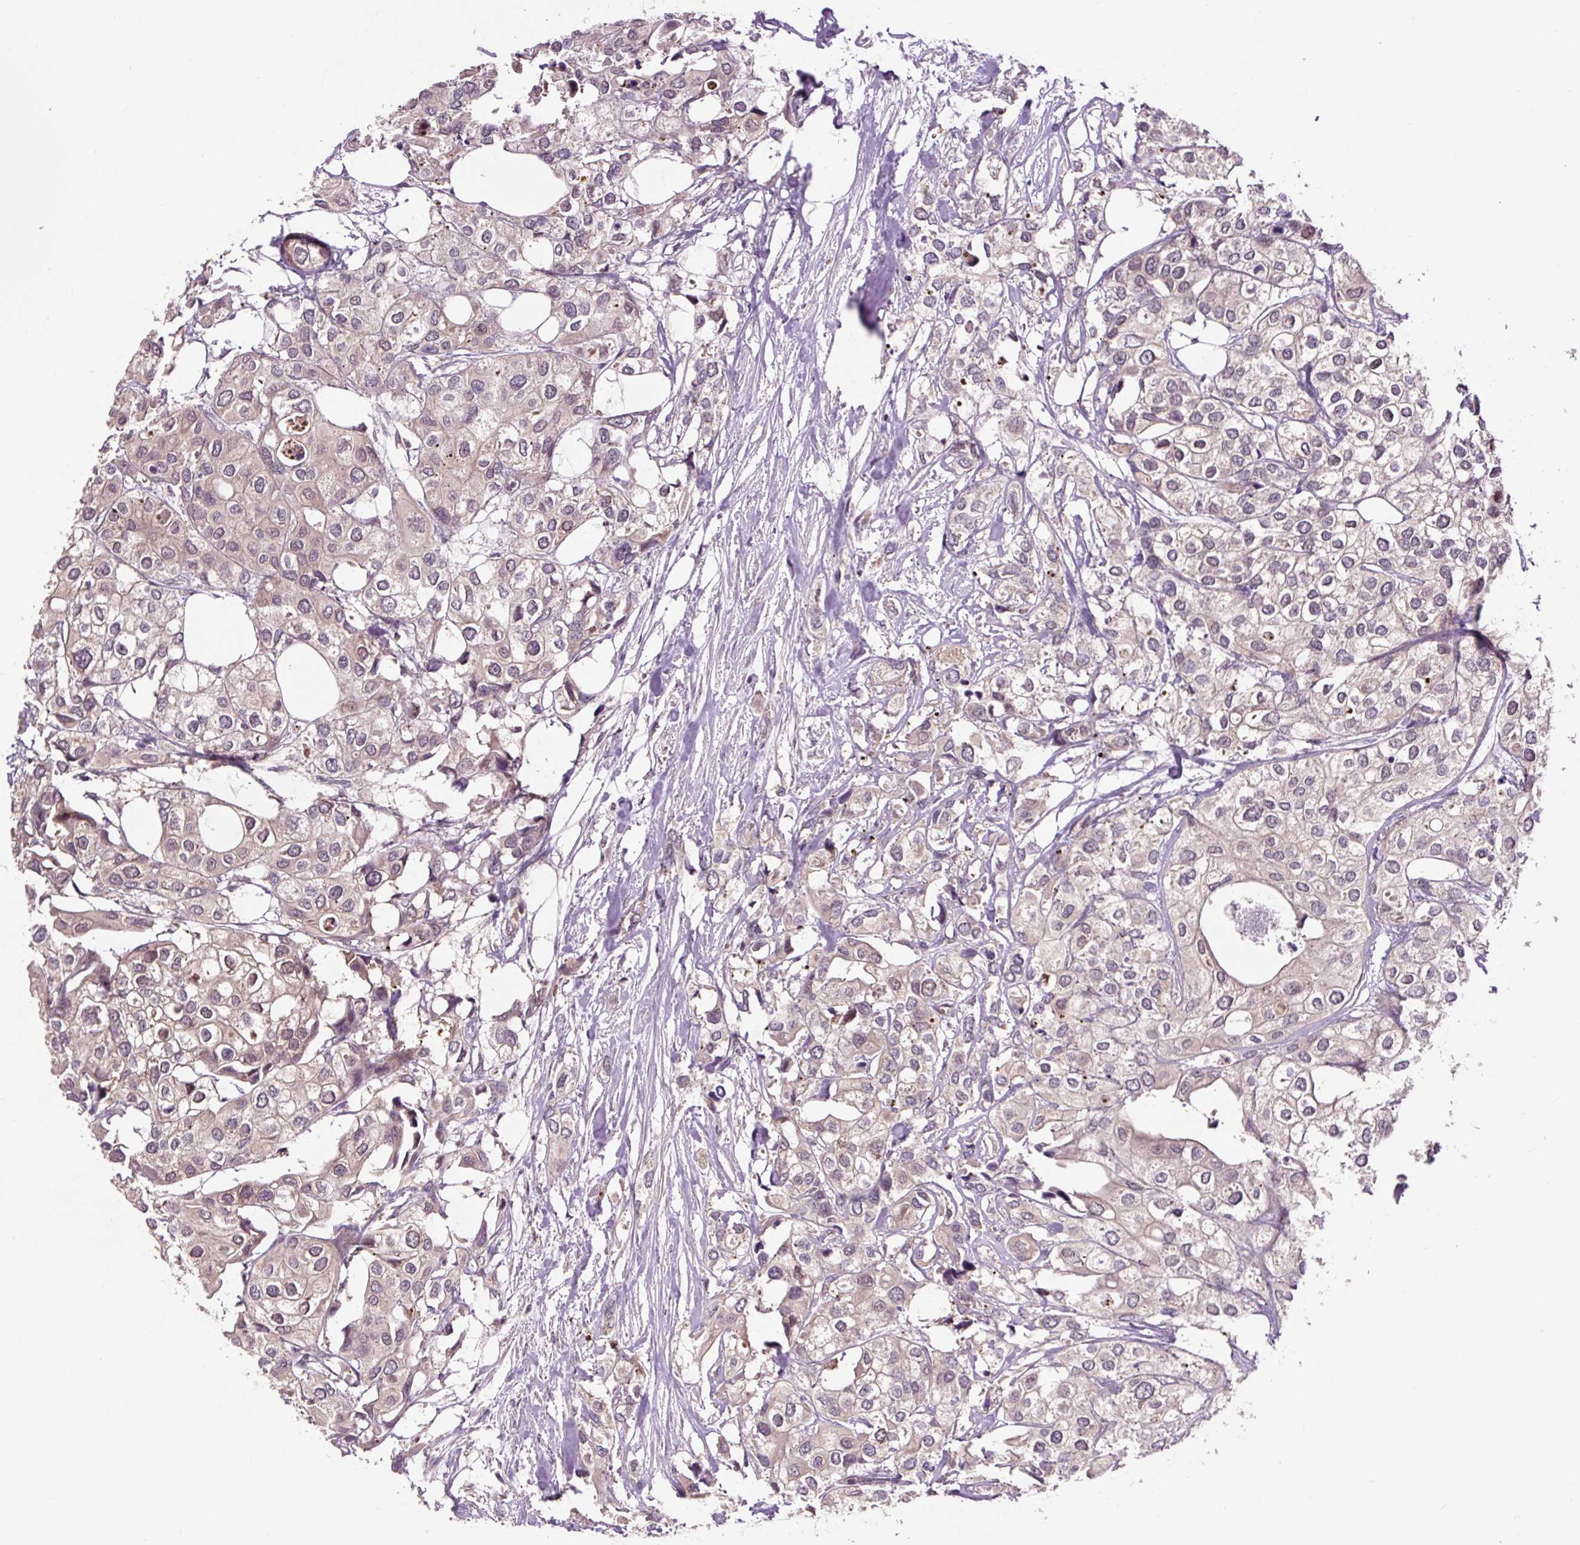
{"staining": {"intensity": "weak", "quantity": "<25%", "location": "cytoplasmic/membranous"}, "tissue": "urothelial cancer", "cell_type": "Tumor cells", "image_type": "cancer", "snomed": [{"axis": "morphology", "description": "Urothelial carcinoma, High grade"}, {"axis": "topography", "description": "Urinary bladder"}], "caption": "An image of human urothelial carcinoma (high-grade) is negative for staining in tumor cells. (DAB immunohistochemistry (IHC), high magnification).", "gene": "MMS19", "patient": {"sex": "male", "age": 64}}